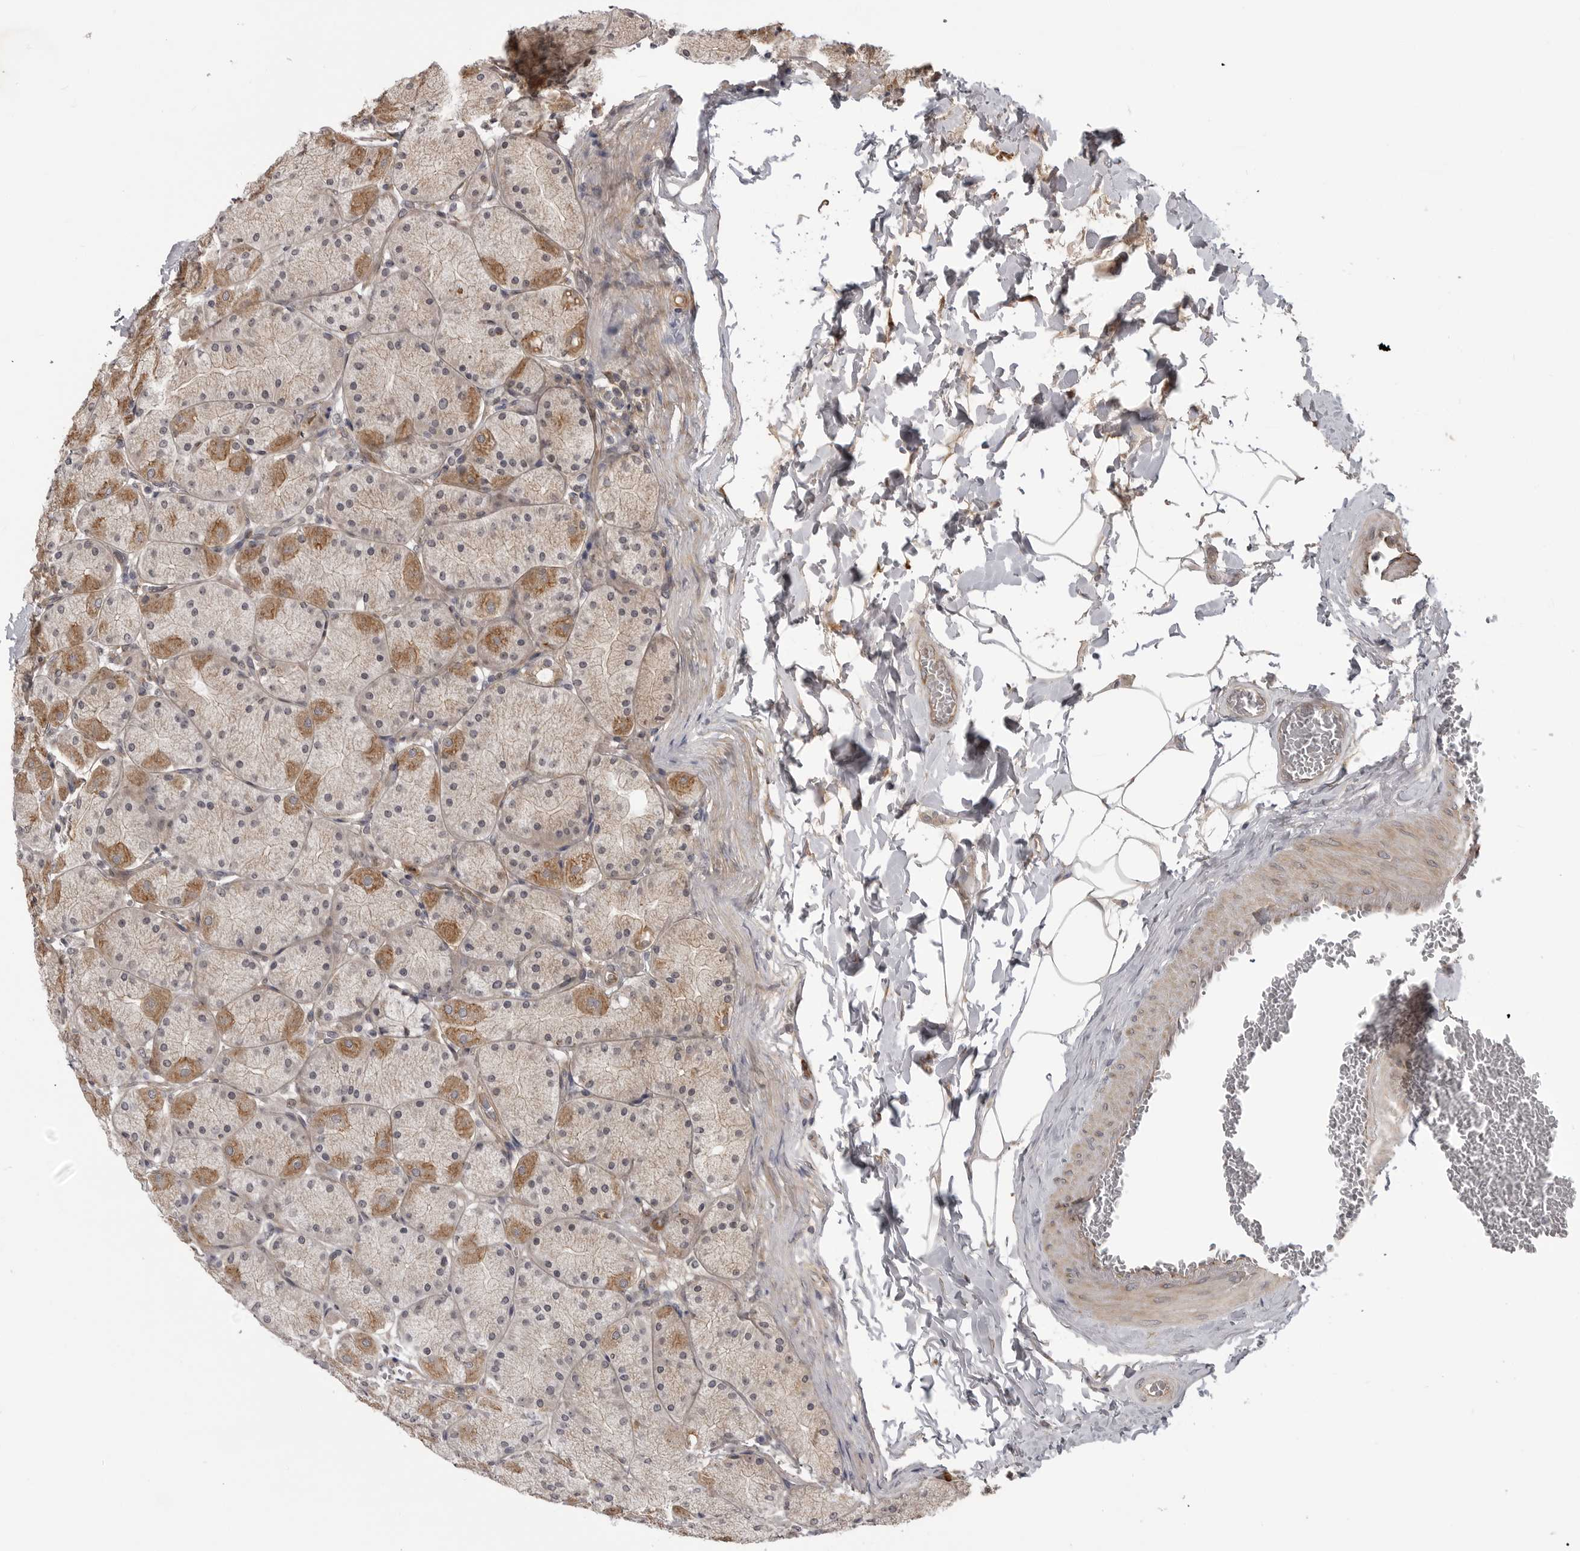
{"staining": {"intensity": "moderate", "quantity": ">75%", "location": "cytoplasmic/membranous"}, "tissue": "stomach", "cell_type": "Glandular cells", "image_type": "normal", "snomed": [{"axis": "morphology", "description": "Normal tissue, NOS"}, {"axis": "topography", "description": "Stomach, upper"}], "caption": "Protein expression analysis of unremarkable stomach shows moderate cytoplasmic/membranous expression in approximately >75% of glandular cells. (DAB (3,3'-diaminobenzidine) = brown stain, brightfield microscopy at high magnification).", "gene": "LRRC45", "patient": {"sex": "female", "age": 56}}